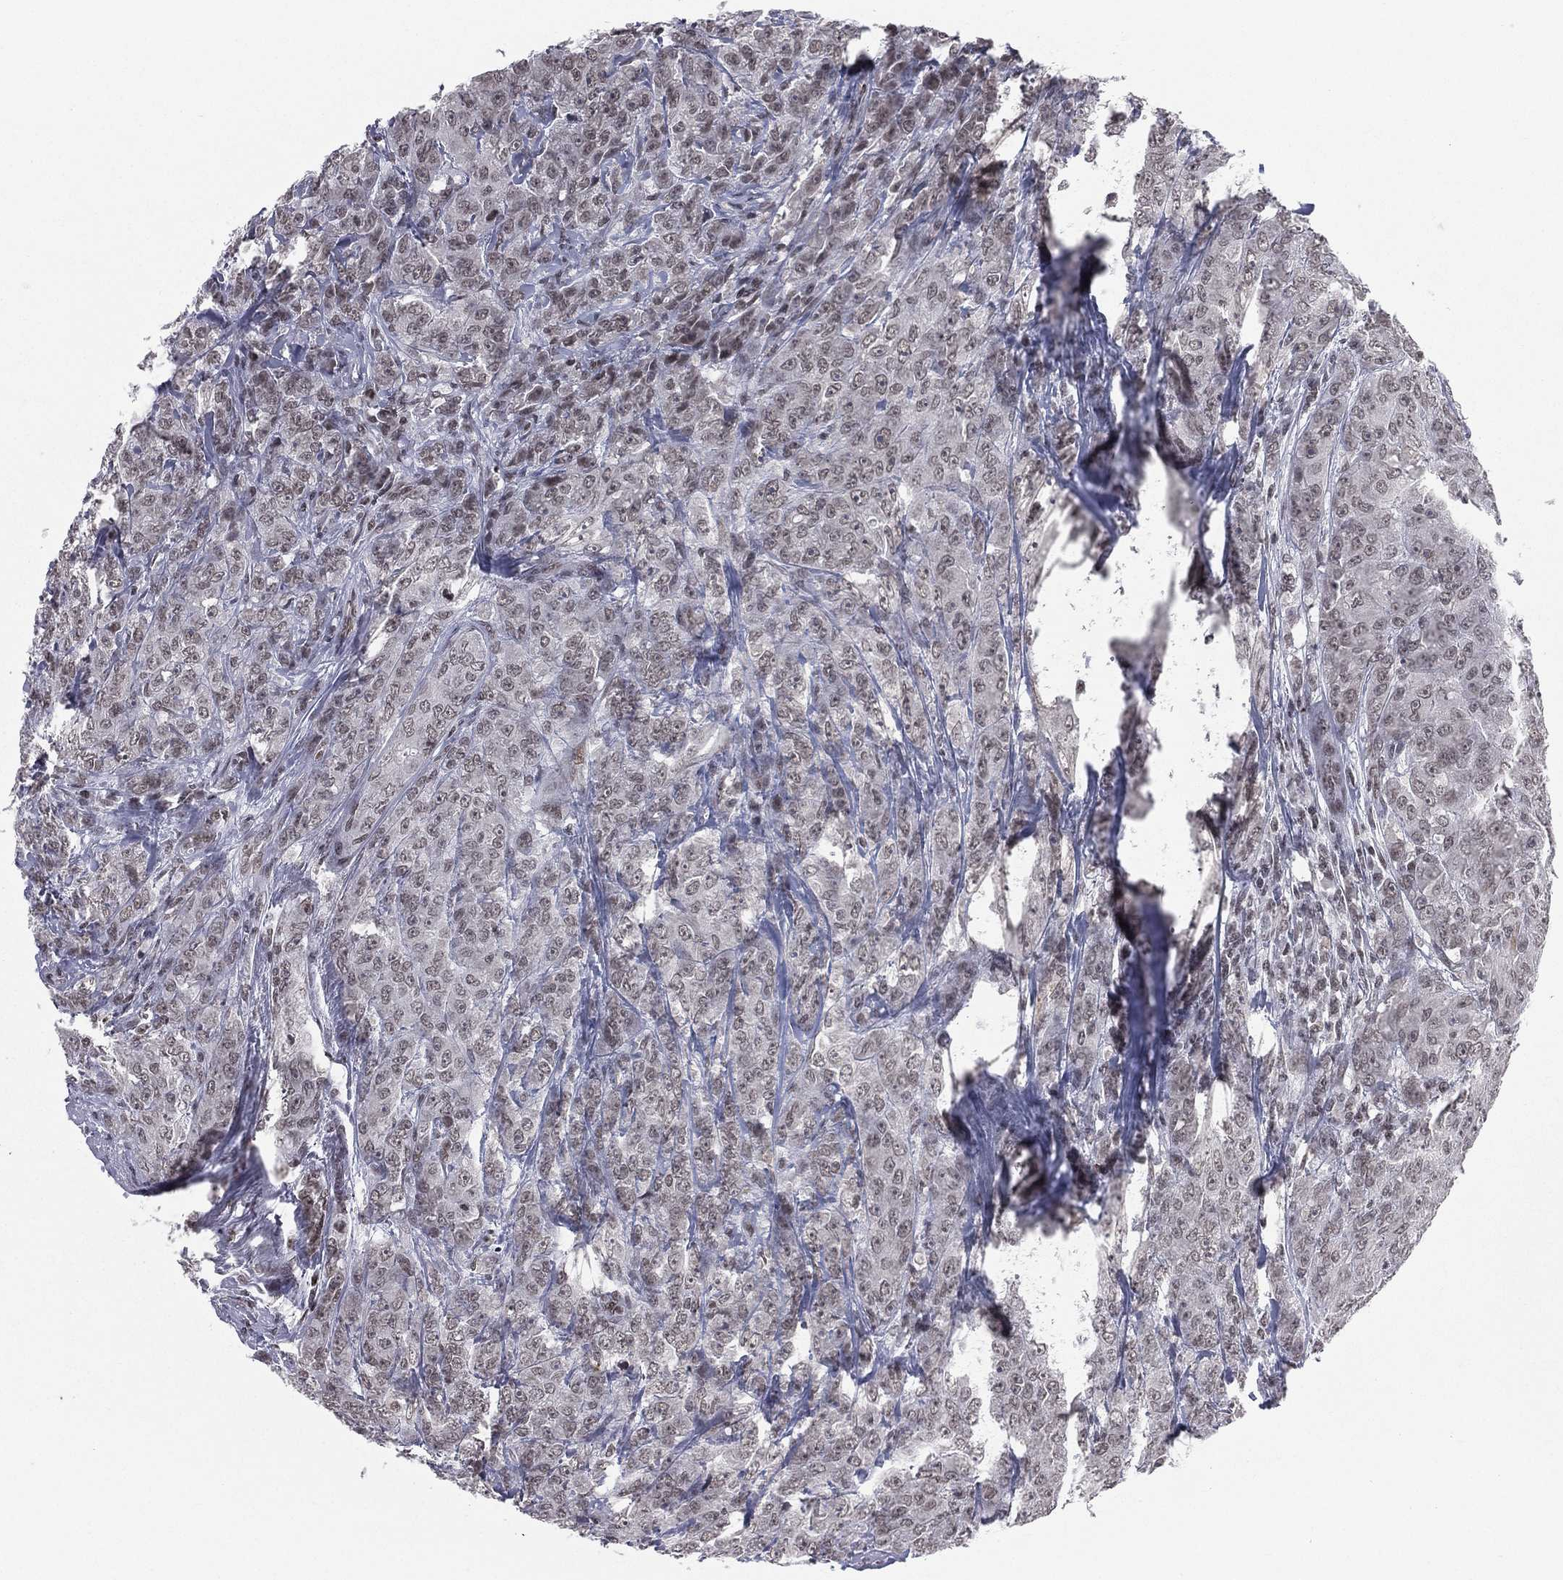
{"staining": {"intensity": "negative", "quantity": "none", "location": "none"}, "tissue": "breast cancer", "cell_type": "Tumor cells", "image_type": "cancer", "snomed": [{"axis": "morphology", "description": "Duct carcinoma"}, {"axis": "topography", "description": "Breast"}], "caption": "Histopathology image shows no protein positivity in tumor cells of breast cancer tissue.", "gene": "RFX7", "patient": {"sex": "female", "age": 43}}